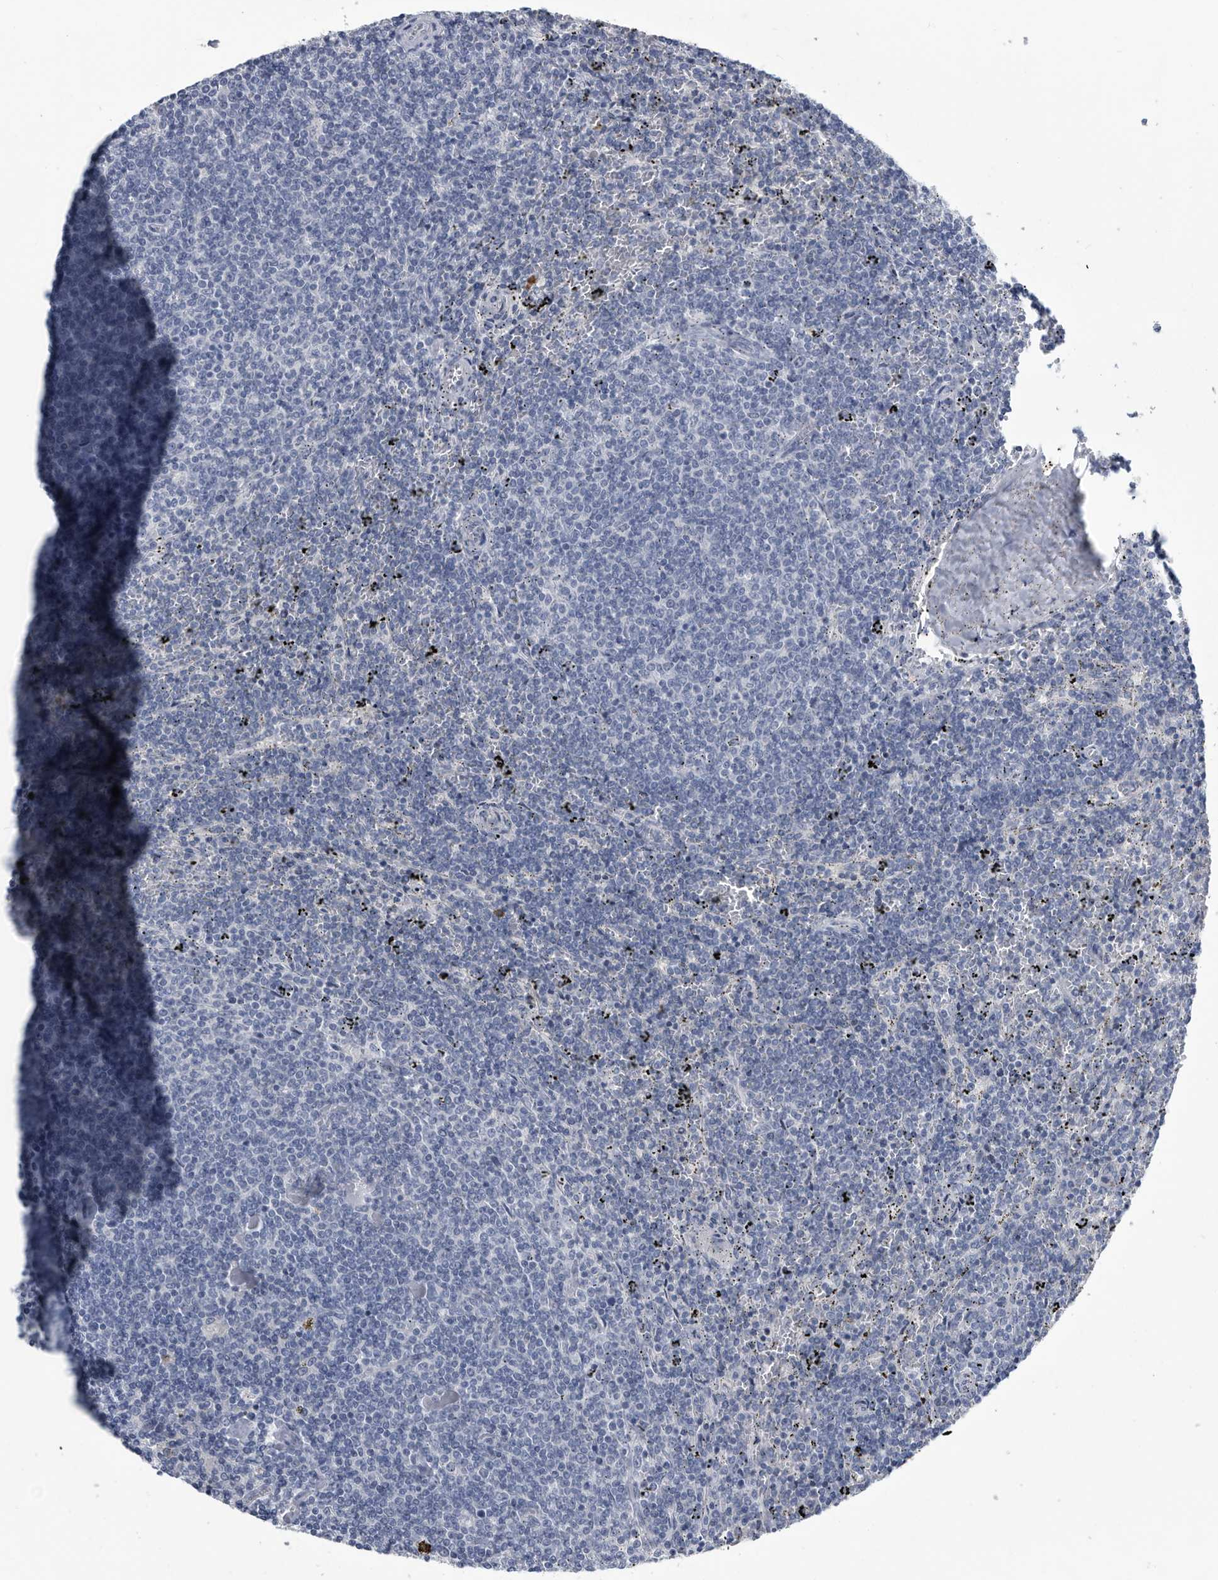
{"staining": {"intensity": "negative", "quantity": "none", "location": "none"}, "tissue": "lymphoma", "cell_type": "Tumor cells", "image_type": "cancer", "snomed": [{"axis": "morphology", "description": "Malignant lymphoma, non-Hodgkin's type, Low grade"}, {"axis": "topography", "description": "Spleen"}], "caption": "IHC micrograph of neoplastic tissue: human lymphoma stained with DAB displays no significant protein staining in tumor cells.", "gene": "BTBD6", "patient": {"sex": "female", "age": 50}}